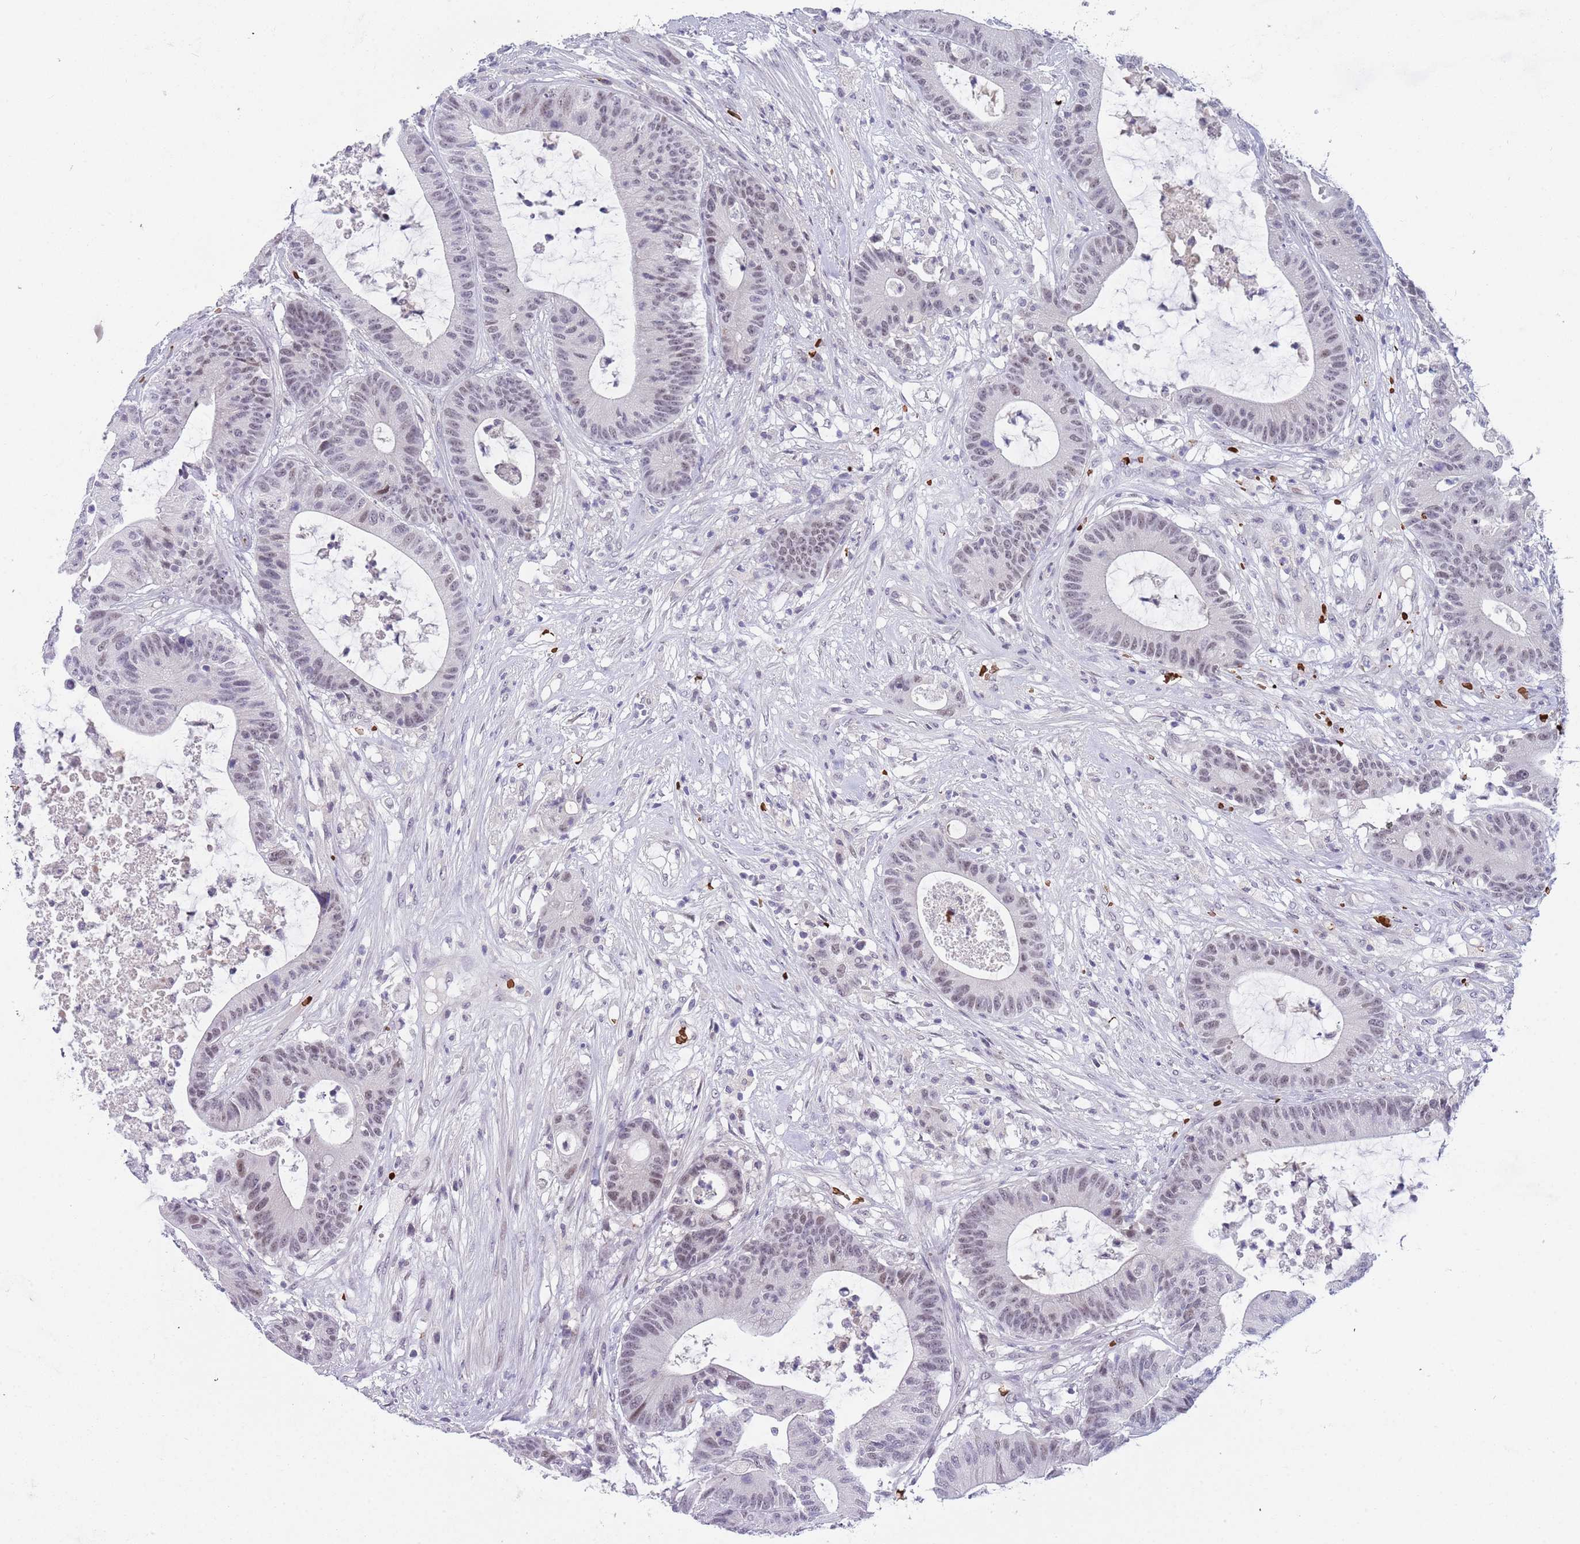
{"staining": {"intensity": "weak", "quantity": "25%-75%", "location": "nuclear"}, "tissue": "colorectal cancer", "cell_type": "Tumor cells", "image_type": "cancer", "snomed": [{"axis": "morphology", "description": "Adenocarcinoma, NOS"}, {"axis": "topography", "description": "Colon"}], "caption": "Immunohistochemistry of colorectal cancer reveals low levels of weak nuclear expression in approximately 25%-75% of tumor cells. Immunohistochemistry (ihc) stains the protein of interest in brown and the nuclei are stained blue.", "gene": "LYPD6B", "patient": {"sex": "female", "age": 84}}